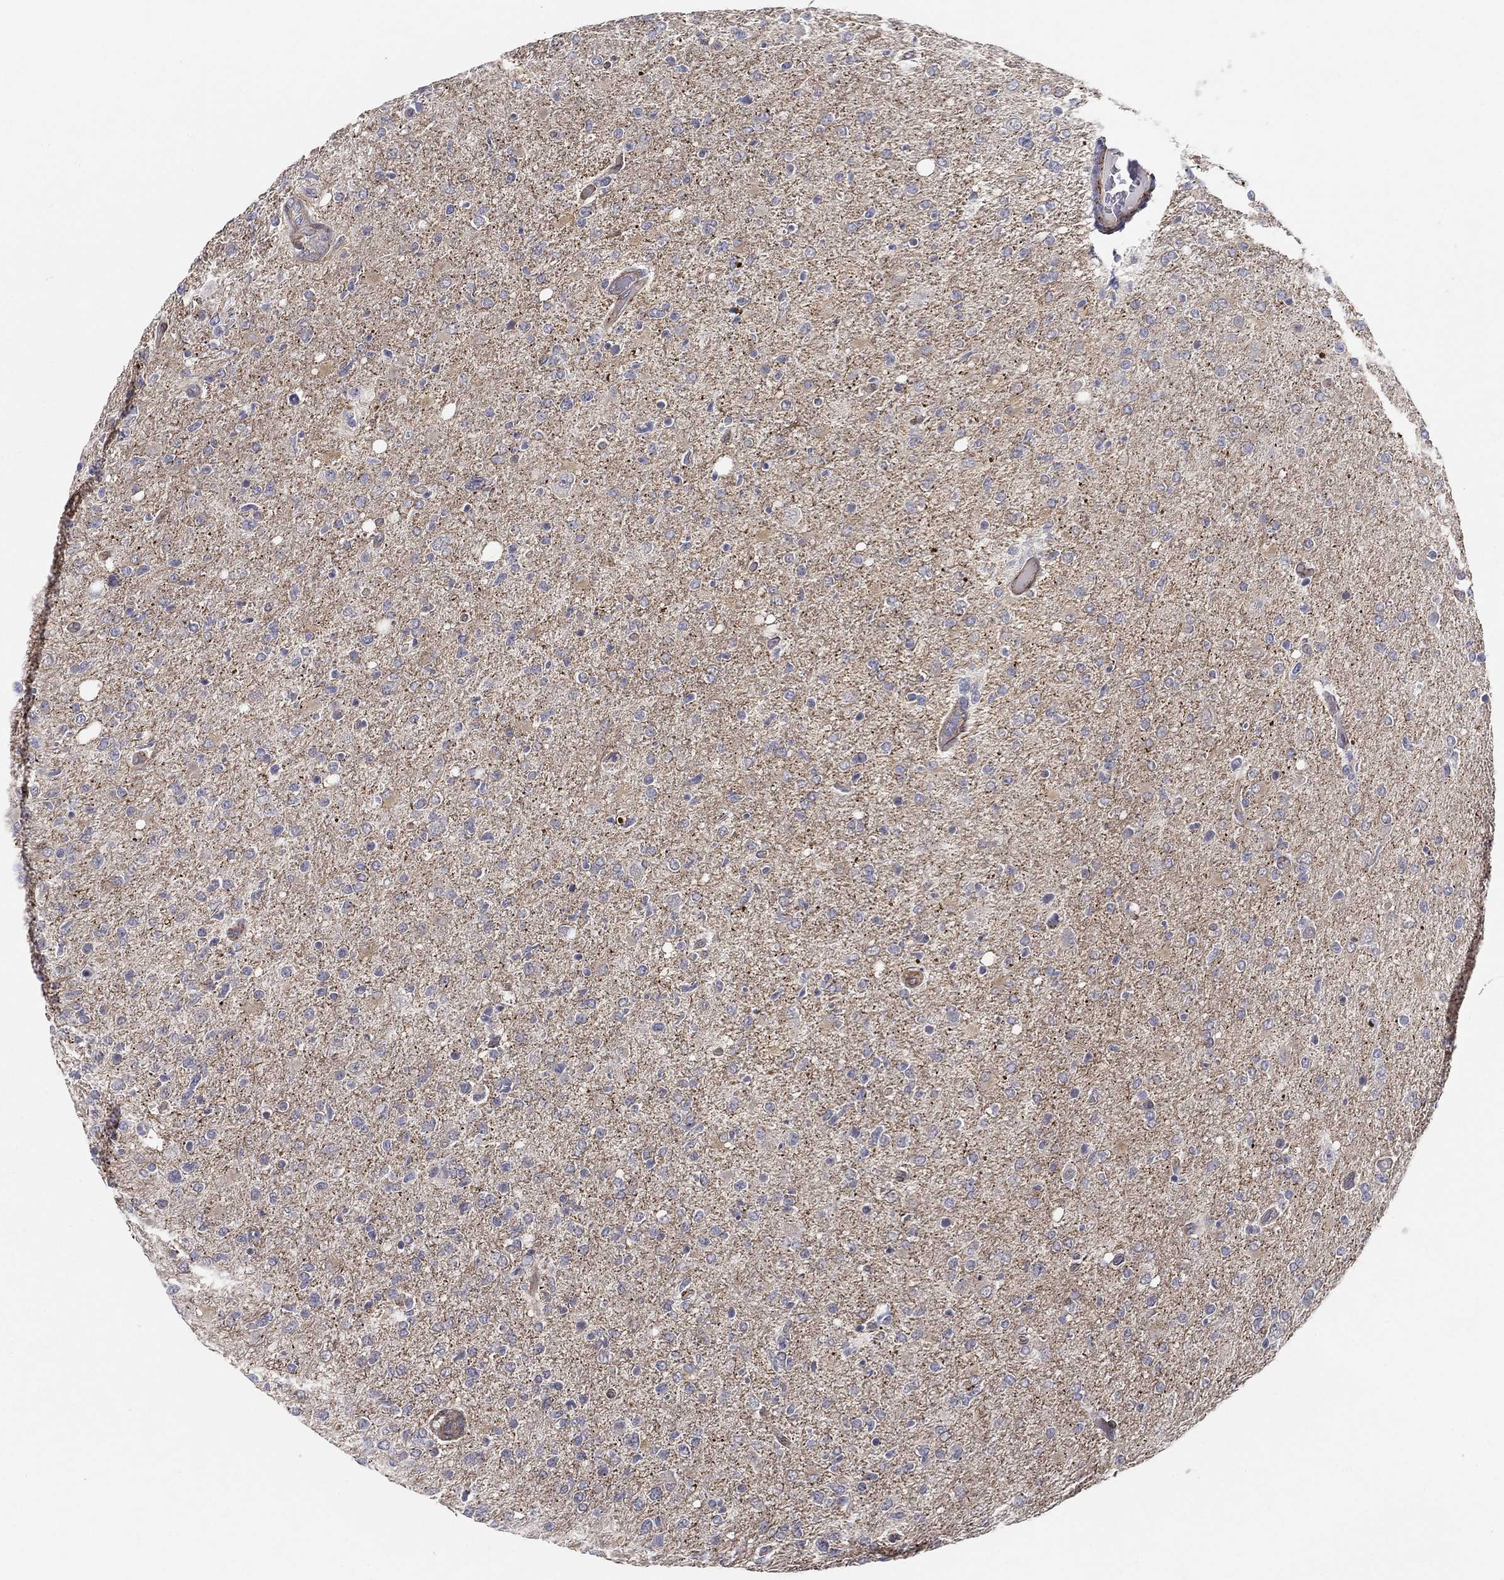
{"staining": {"intensity": "negative", "quantity": "none", "location": "none"}, "tissue": "glioma", "cell_type": "Tumor cells", "image_type": "cancer", "snomed": [{"axis": "morphology", "description": "Glioma, malignant, High grade"}, {"axis": "topography", "description": "Cerebral cortex"}], "caption": "This is a image of immunohistochemistry (IHC) staining of glioma, which shows no expression in tumor cells. Brightfield microscopy of immunohistochemistry stained with DAB (3,3'-diaminobenzidine) (brown) and hematoxylin (blue), captured at high magnification.", "gene": "LRRC56", "patient": {"sex": "male", "age": 70}}